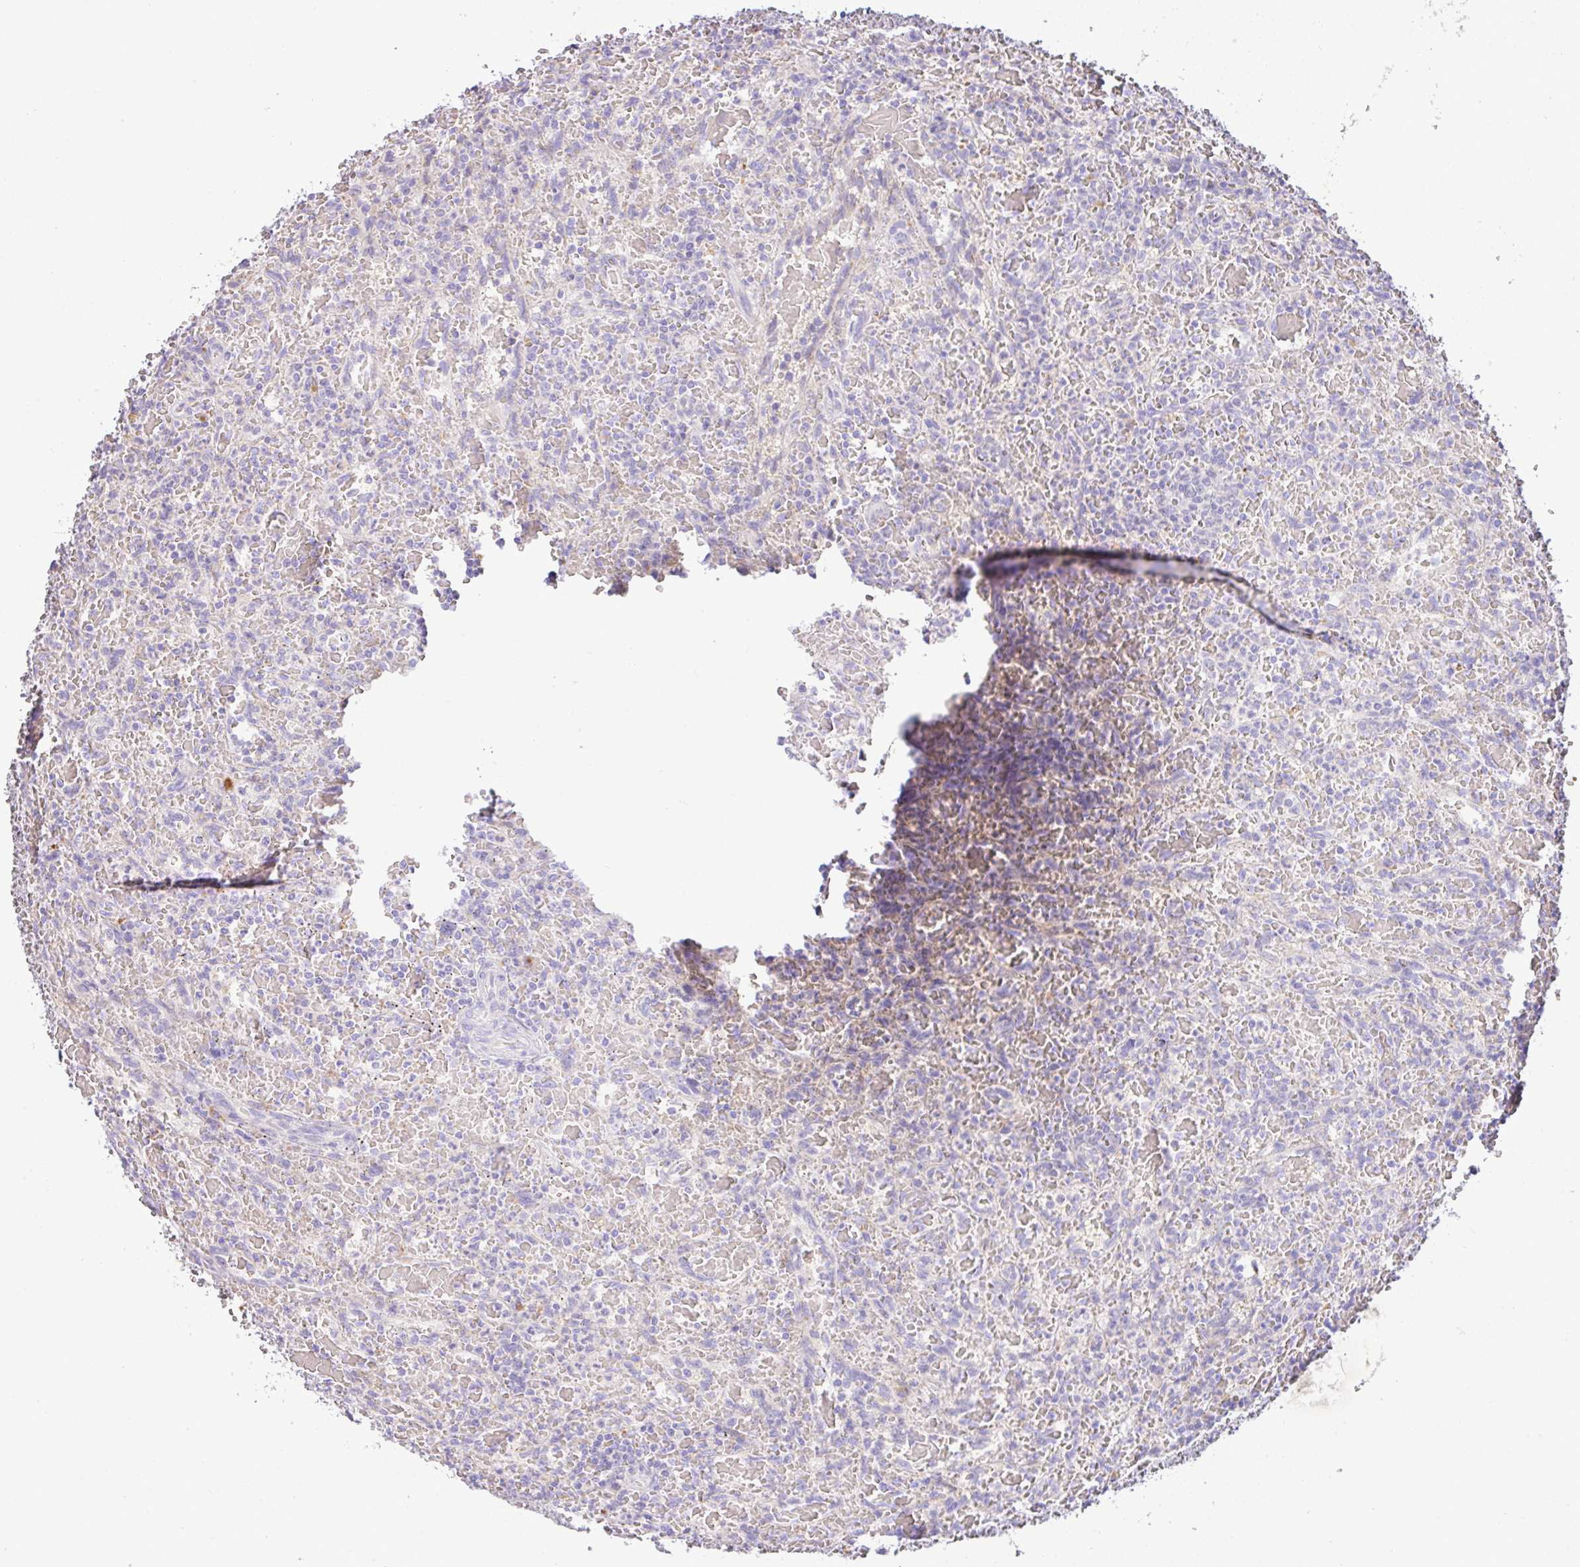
{"staining": {"intensity": "negative", "quantity": "none", "location": "none"}, "tissue": "lymphoma", "cell_type": "Tumor cells", "image_type": "cancer", "snomed": [{"axis": "morphology", "description": "Malignant lymphoma, non-Hodgkin's type, Low grade"}, {"axis": "topography", "description": "Spleen"}], "caption": "Lymphoma was stained to show a protein in brown. There is no significant staining in tumor cells. Brightfield microscopy of IHC stained with DAB (brown) and hematoxylin (blue), captured at high magnification.", "gene": "EPN3", "patient": {"sex": "female", "age": 64}}